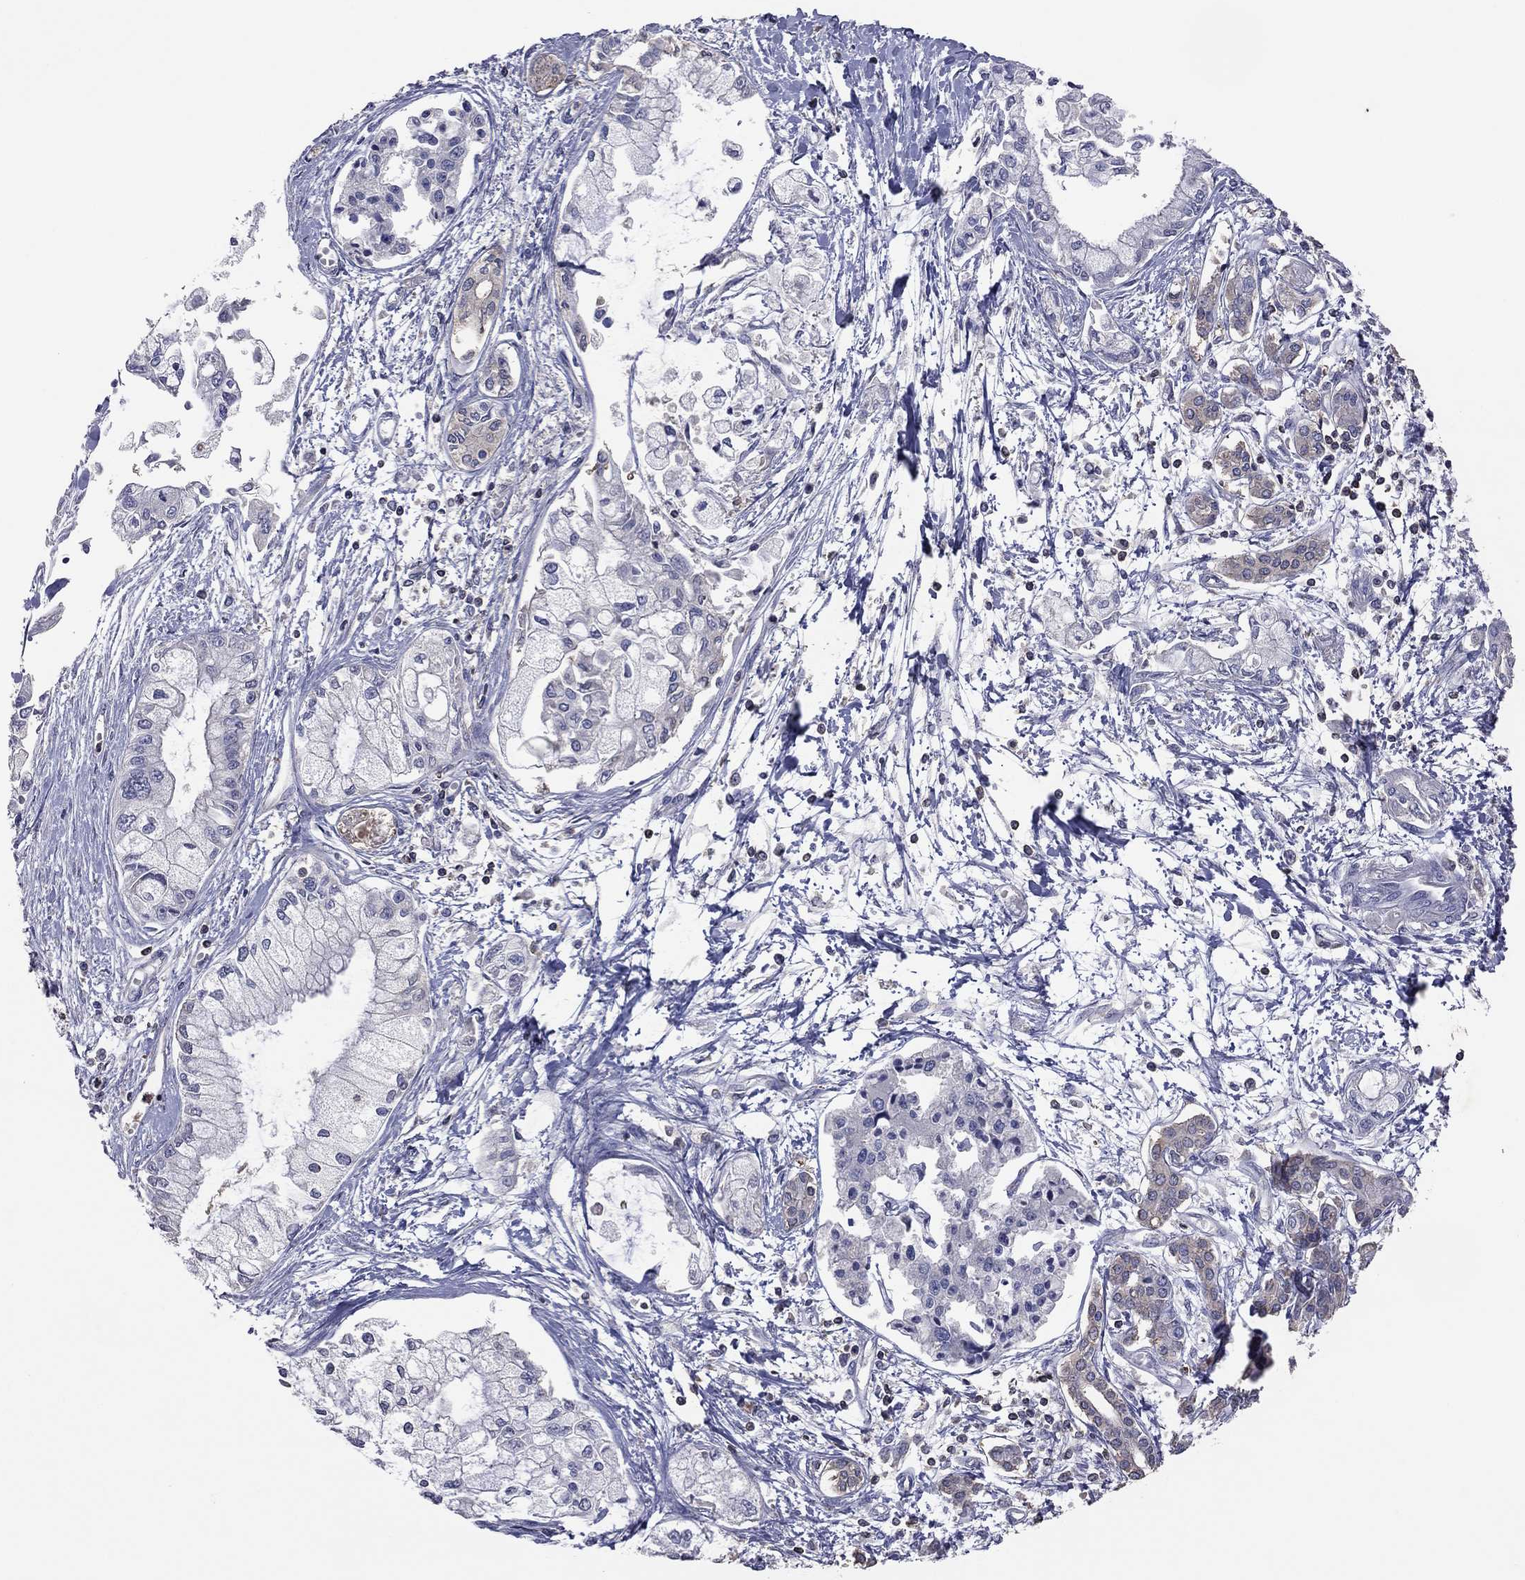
{"staining": {"intensity": "negative", "quantity": "none", "location": "none"}, "tissue": "pancreatic cancer", "cell_type": "Tumor cells", "image_type": "cancer", "snomed": [{"axis": "morphology", "description": "Adenocarcinoma, NOS"}, {"axis": "topography", "description": "Pancreas"}], "caption": "The image reveals no significant positivity in tumor cells of pancreatic cancer.", "gene": "IPCEF1", "patient": {"sex": "male", "age": 54}}